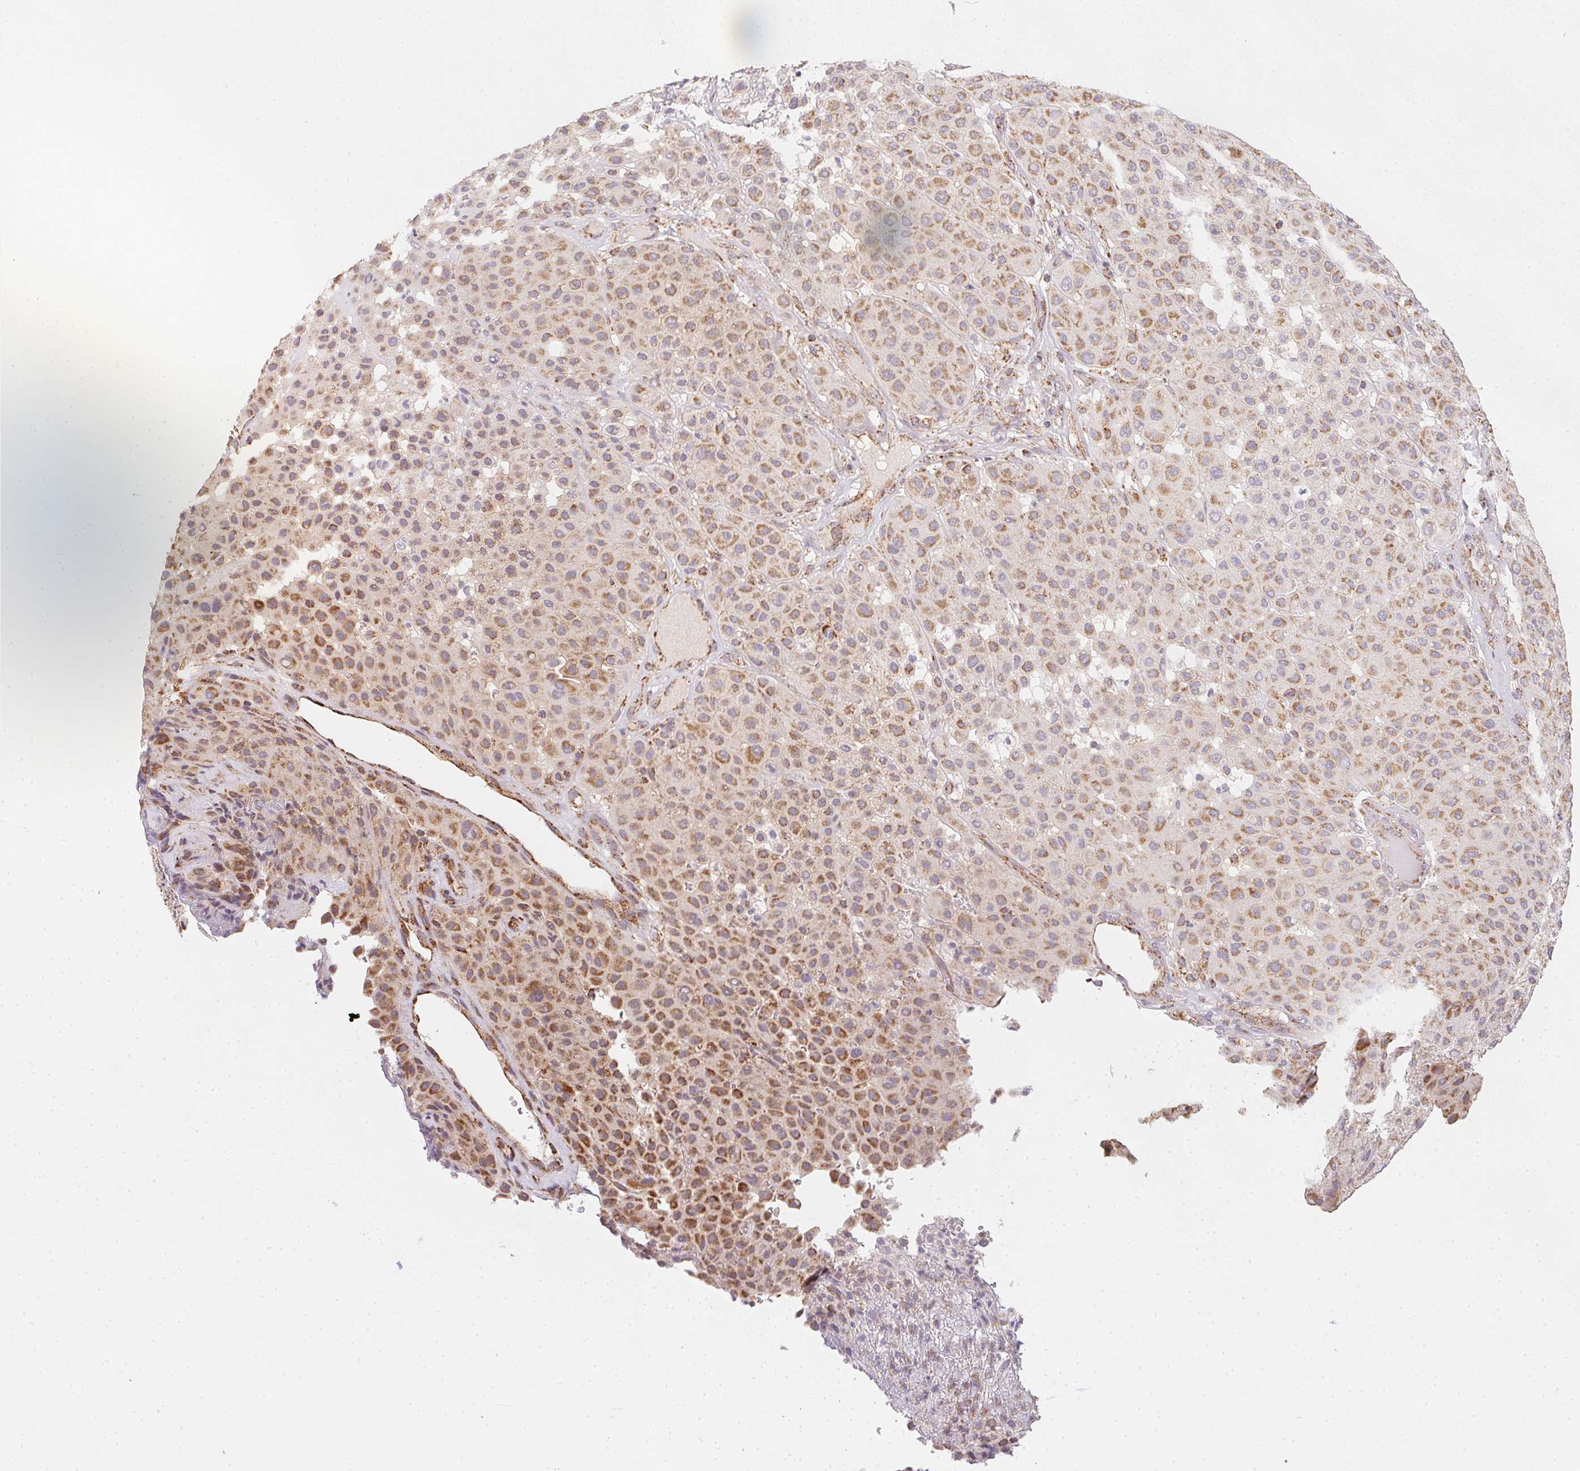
{"staining": {"intensity": "moderate", "quantity": ">75%", "location": "cytoplasmic/membranous"}, "tissue": "melanoma", "cell_type": "Tumor cells", "image_type": "cancer", "snomed": [{"axis": "morphology", "description": "Malignant melanoma, Metastatic site"}, {"axis": "topography", "description": "Smooth muscle"}], "caption": "DAB immunohistochemical staining of human melanoma displays moderate cytoplasmic/membranous protein staining in about >75% of tumor cells.", "gene": "NDUFS6", "patient": {"sex": "male", "age": 41}}